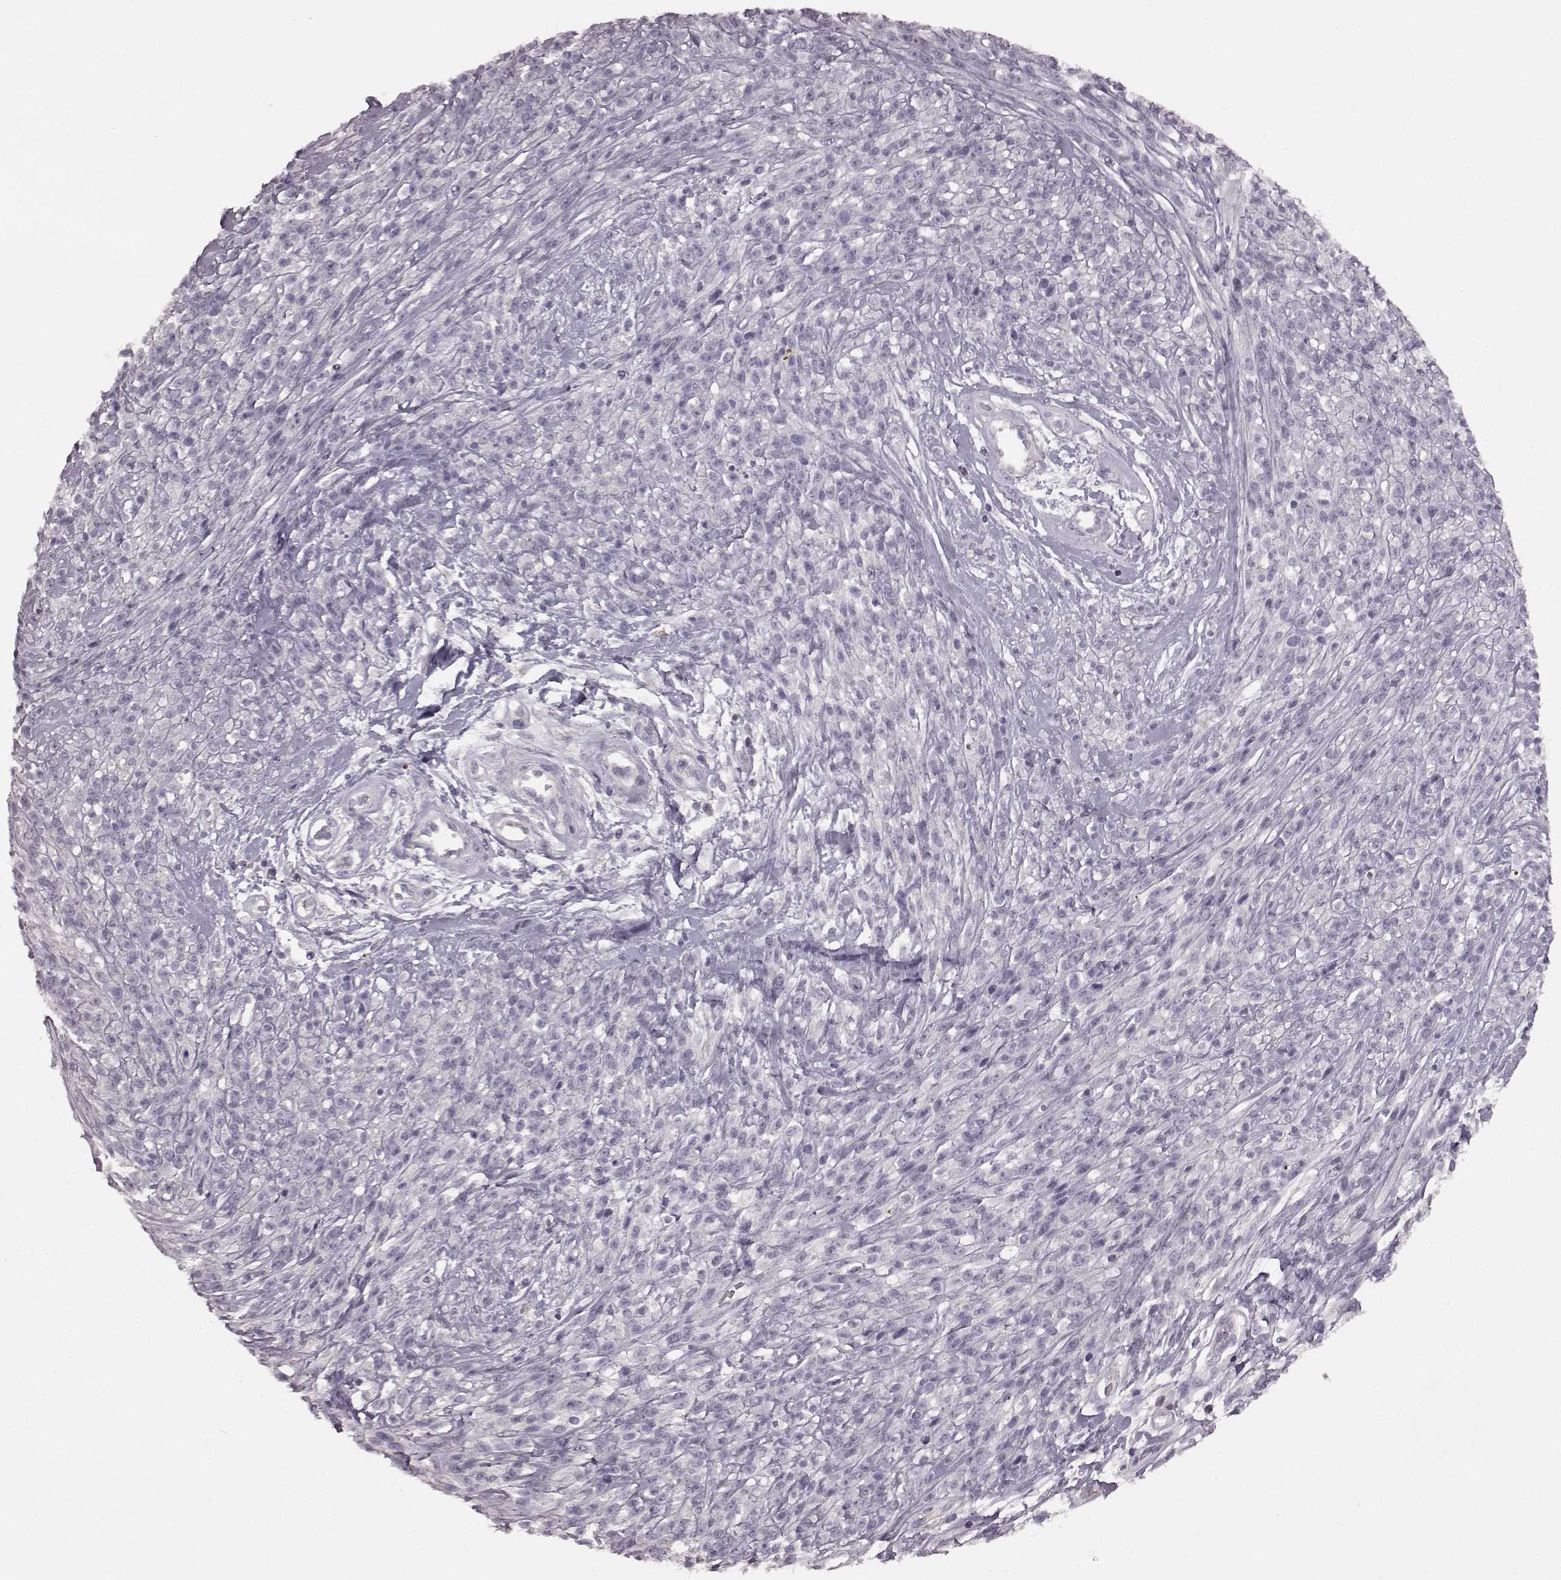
{"staining": {"intensity": "negative", "quantity": "none", "location": "none"}, "tissue": "melanoma", "cell_type": "Tumor cells", "image_type": "cancer", "snomed": [{"axis": "morphology", "description": "Malignant melanoma, NOS"}, {"axis": "topography", "description": "Skin"}, {"axis": "topography", "description": "Skin of trunk"}], "caption": "The image shows no significant positivity in tumor cells of melanoma.", "gene": "PDCD1", "patient": {"sex": "male", "age": 74}}